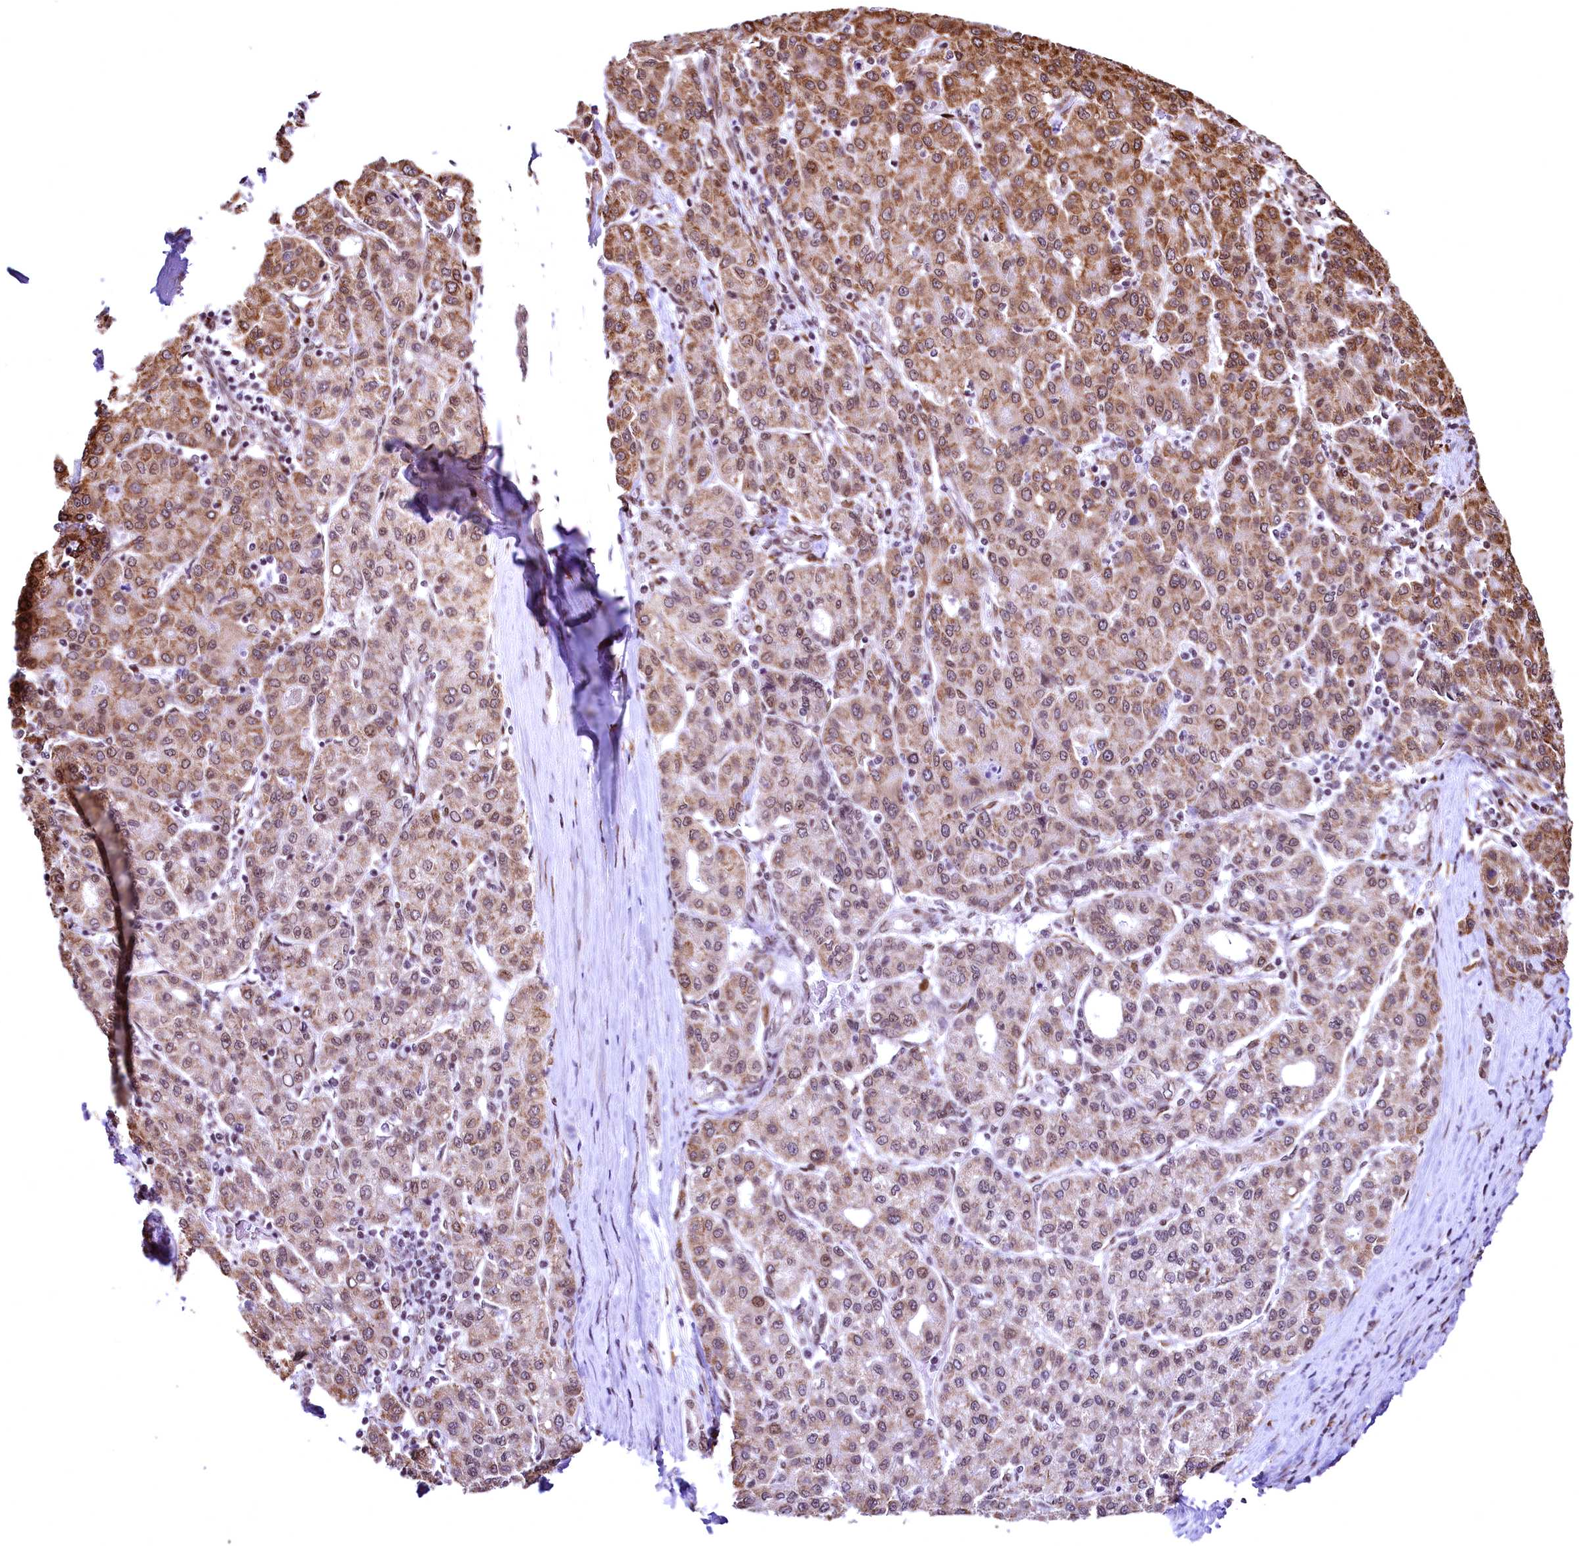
{"staining": {"intensity": "moderate", "quantity": ">75%", "location": "cytoplasmic/membranous,nuclear"}, "tissue": "liver cancer", "cell_type": "Tumor cells", "image_type": "cancer", "snomed": [{"axis": "morphology", "description": "Carcinoma, Hepatocellular, NOS"}, {"axis": "topography", "description": "Liver"}], "caption": "Protein expression analysis of liver cancer displays moderate cytoplasmic/membranous and nuclear staining in about >75% of tumor cells. (Brightfield microscopy of DAB IHC at high magnification).", "gene": "PDS5B", "patient": {"sex": "male", "age": 65}}